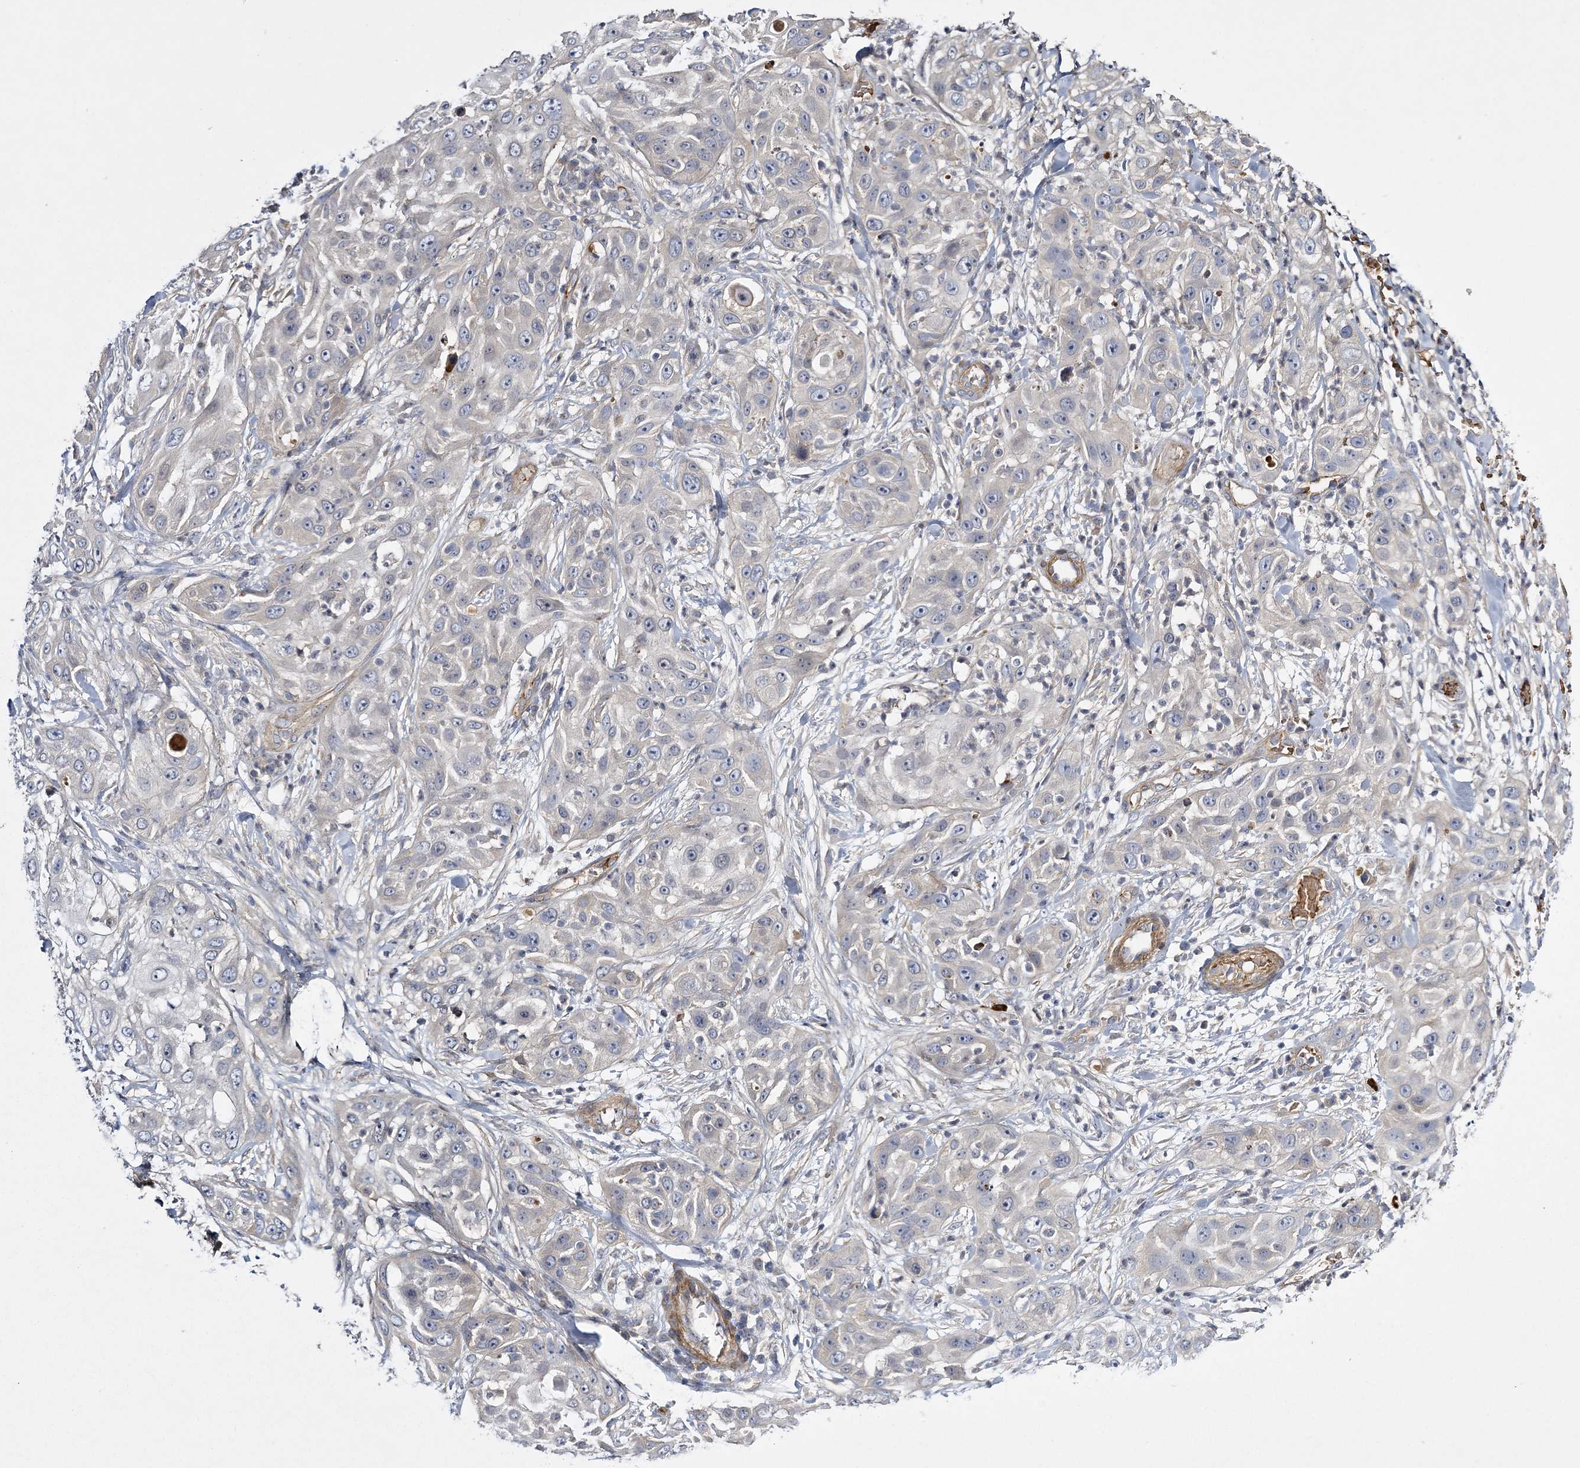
{"staining": {"intensity": "negative", "quantity": "none", "location": "none"}, "tissue": "skin cancer", "cell_type": "Tumor cells", "image_type": "cancer", "snomed": [{"axis": "morphology", "description": "Squamous cell carcinoma, NOS"}, {"axis": "topography", "description": "Skin"}], "caption": "DAB immunohistochemical staining of human skin squamous cell carcinoma exhibits no significant expression in tumor cells.", "gene": "CALN1", "patient": {"sex": "female", "age": 44}}